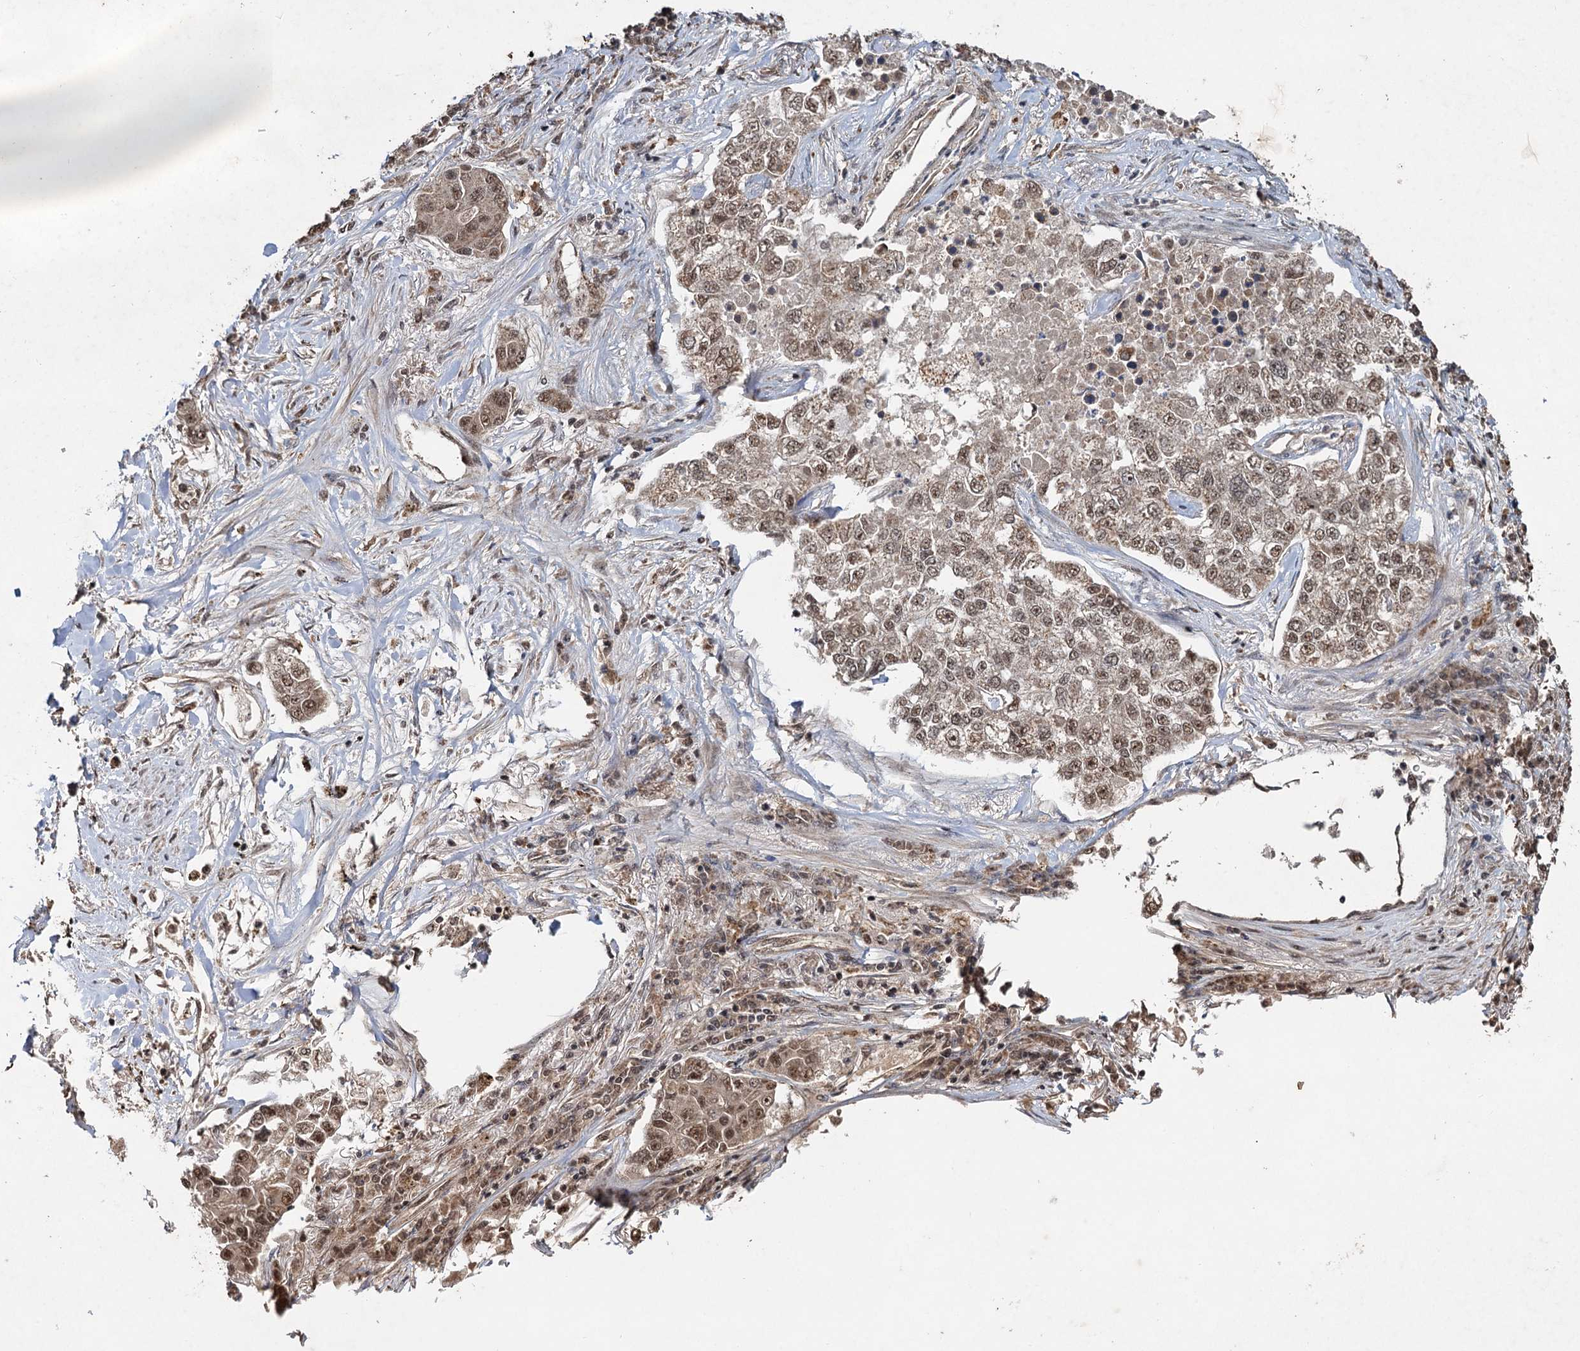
{"staining": {"intensity": "moderate", "quantity": ">75%", "location": "nuclear"}, "tissue": "lung cancer", "cell_type": "Tumor cells", "image_type": "cancer", "snomed": [{"axis": "morphology", "description": "Adenocarcinoma, NOS"}, {"axis": "topography", "description": "Lung"}], "caption": "Lung adenocarcinoma stained with a brown dye reveals moderate nuclear positive staining in approximately >75% of tumor cells.", "gene": "REP15", "patient": {"sex": "male", "age": 49}}